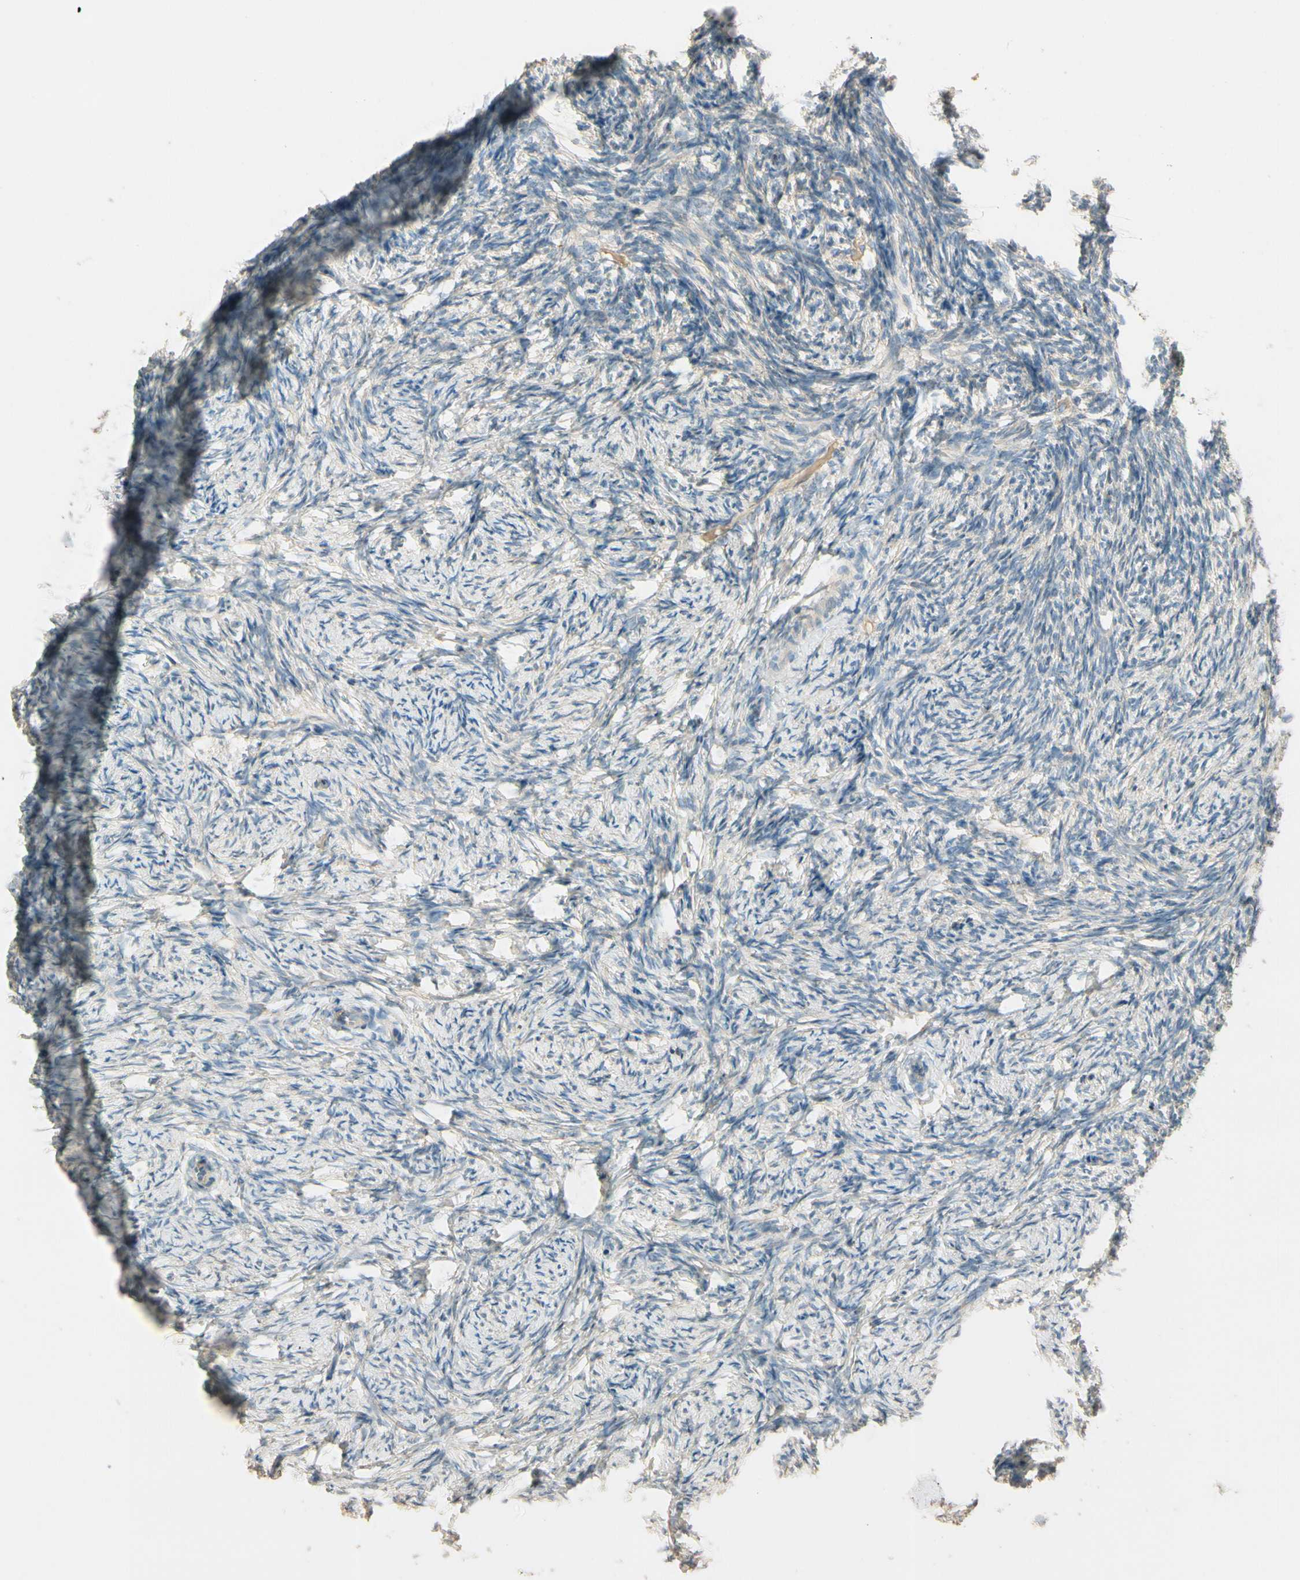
{"staining": {"intensity": "weak", "quantity": "<25%", "location": "cytoplasmic/membranous"}, "tissue": "ovary", "cell_type": "Ovarian stroma cells", "image_type": "normal", "snomed": [{"axis": "morphology", "description": "Normal tissue, NOS"}, {"axis": "topography", "description": "Ovary"}], "caption": "Photomicrograph shows no significant protein expression in ovarian stroma cells of normal ovary.", "gene": "PLXNA1", "patient": {"sex": "female", "age": 60}}